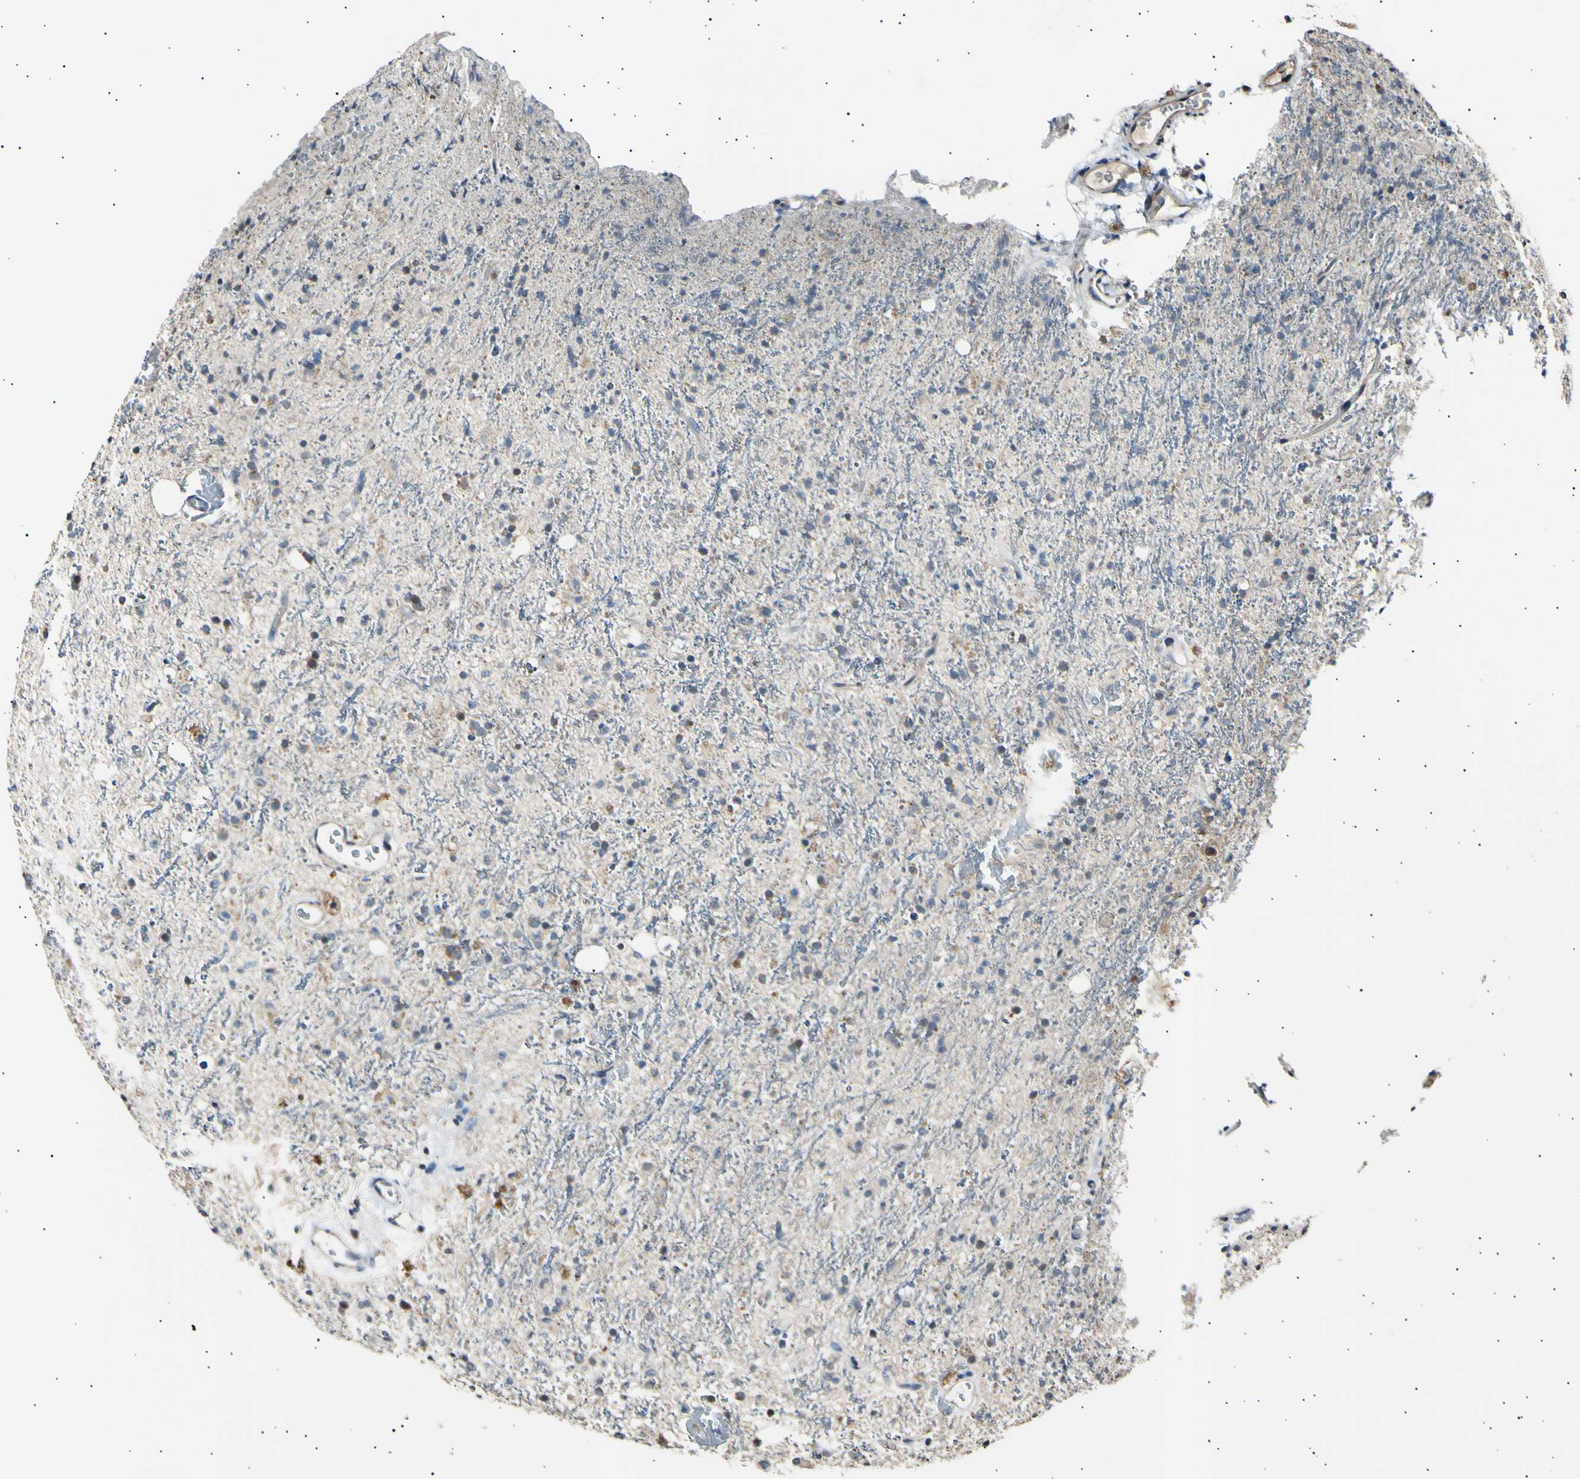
{"staining": {"intensity": "negative", "quantity": "none", "location": "none"}, "tissue": "glioma", "cell_type": "Tumor cells", "image_type": "cancer", "snomed": [{"axis": "morphology", "description": "Glioma, malignant, High grade"}, {"axis": "topography", "description": "Brain"}], "caption": "Human malignant glioma (high-grade) stained for a protein using immunohistochemistry (IHC) exhibits no positivity in tumor cells.", "gene": "ITGA6", "patient": {"sex": "male", "age": 47}}